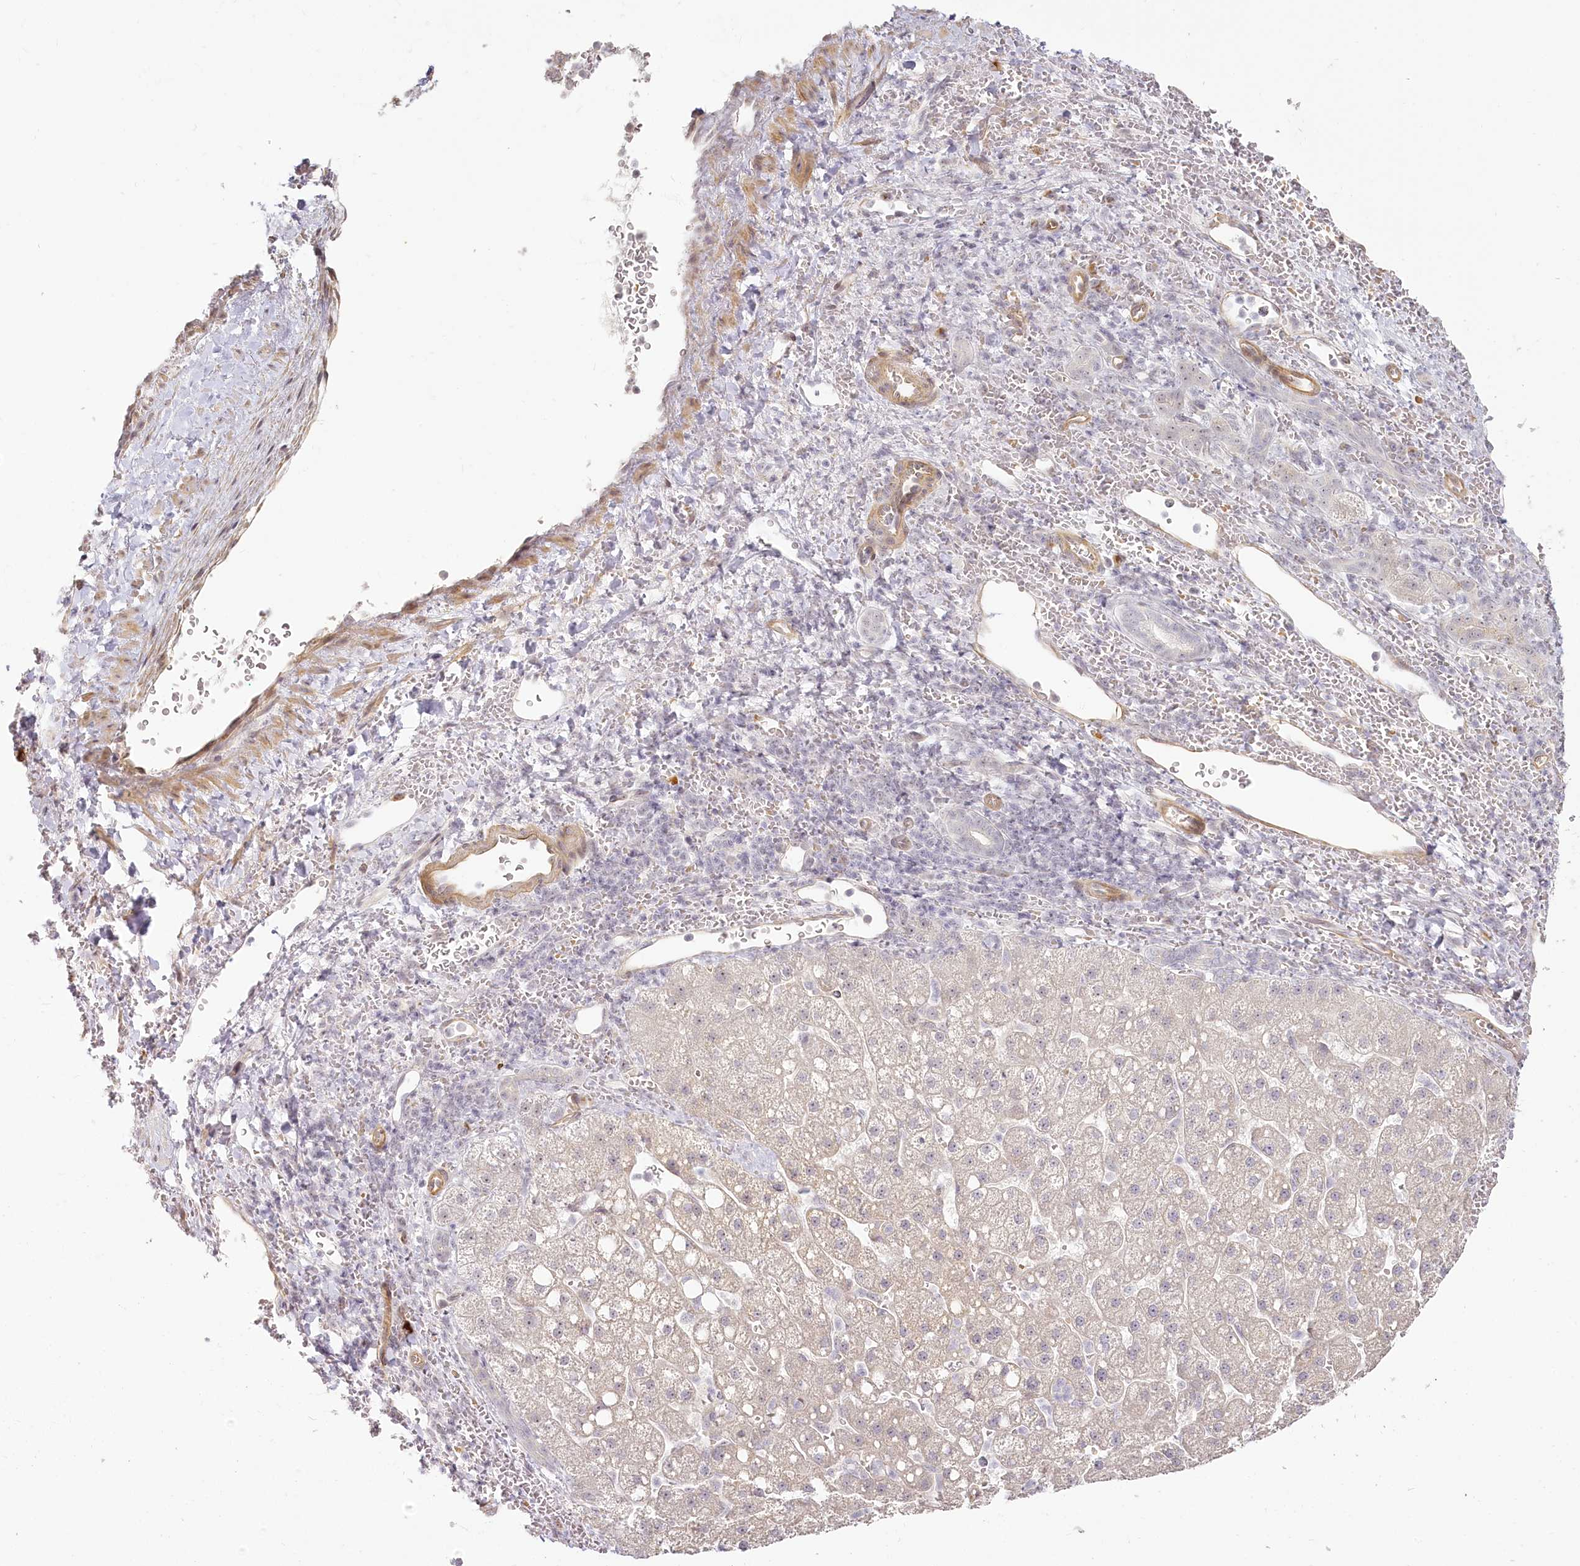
{"staining": {"intensity": "negative", "quantity": "none", "location": "none"}, "tissue": "liver cancer", "cell_type": "Tumor cells", "image_type": "cancer", "snomed": [{"axis": "morphology", "description": "Carcinoma, Hepatocellular, NOS"}, {"axis": "topography", "description": "Liver"}], "caption": "High power microscopy histopathology image of an IHC histopathology image of liver hepatocellular carcinoma, revealing no significant staining in tumor cells.", "gene": "EXOSC7", "patient": {"sex": "male", "age": 57}}